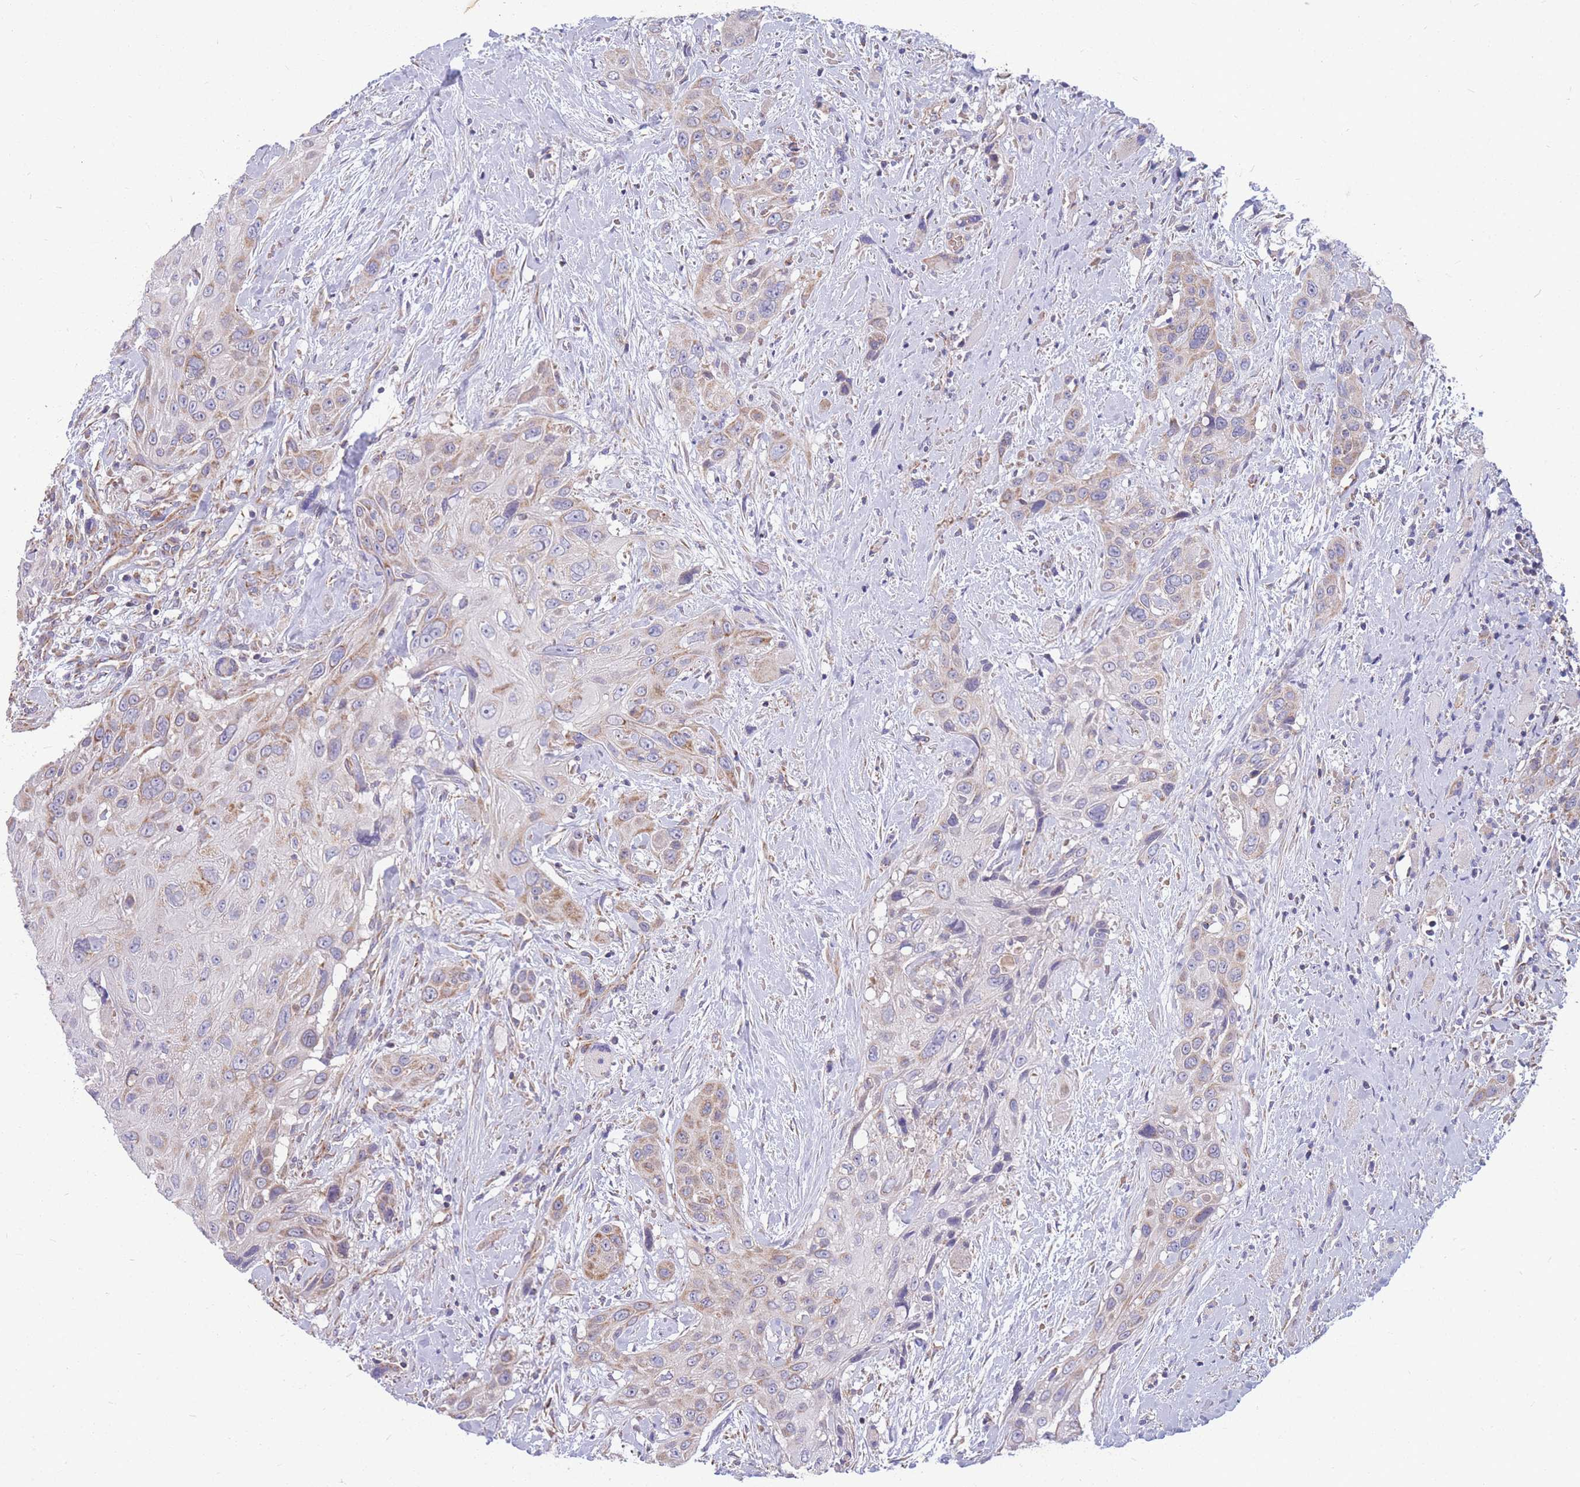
{"staining": {"intensity": "weak", "quantity": "25%-75%", "location": "cytoplasmic/membranous"}, "tissue": "head and neck cancer", "cell_type": "Tumor cells", "image_type": "cancer", "snomed": [{"axis": "morphology", "description": "Squamous cell carcinoma, NOS"}, {"axis": "topography", "description": "Head-Neck"}], "caption": "Immunohistochemistry (IHC) of head and neck cancer demonstrates low levels of weak cytoplasmic/membranous expression in approximately 25%-75% of tumor cells.", "gene": "MRPS9", "patient": {"sex": "male", "age": 81}}